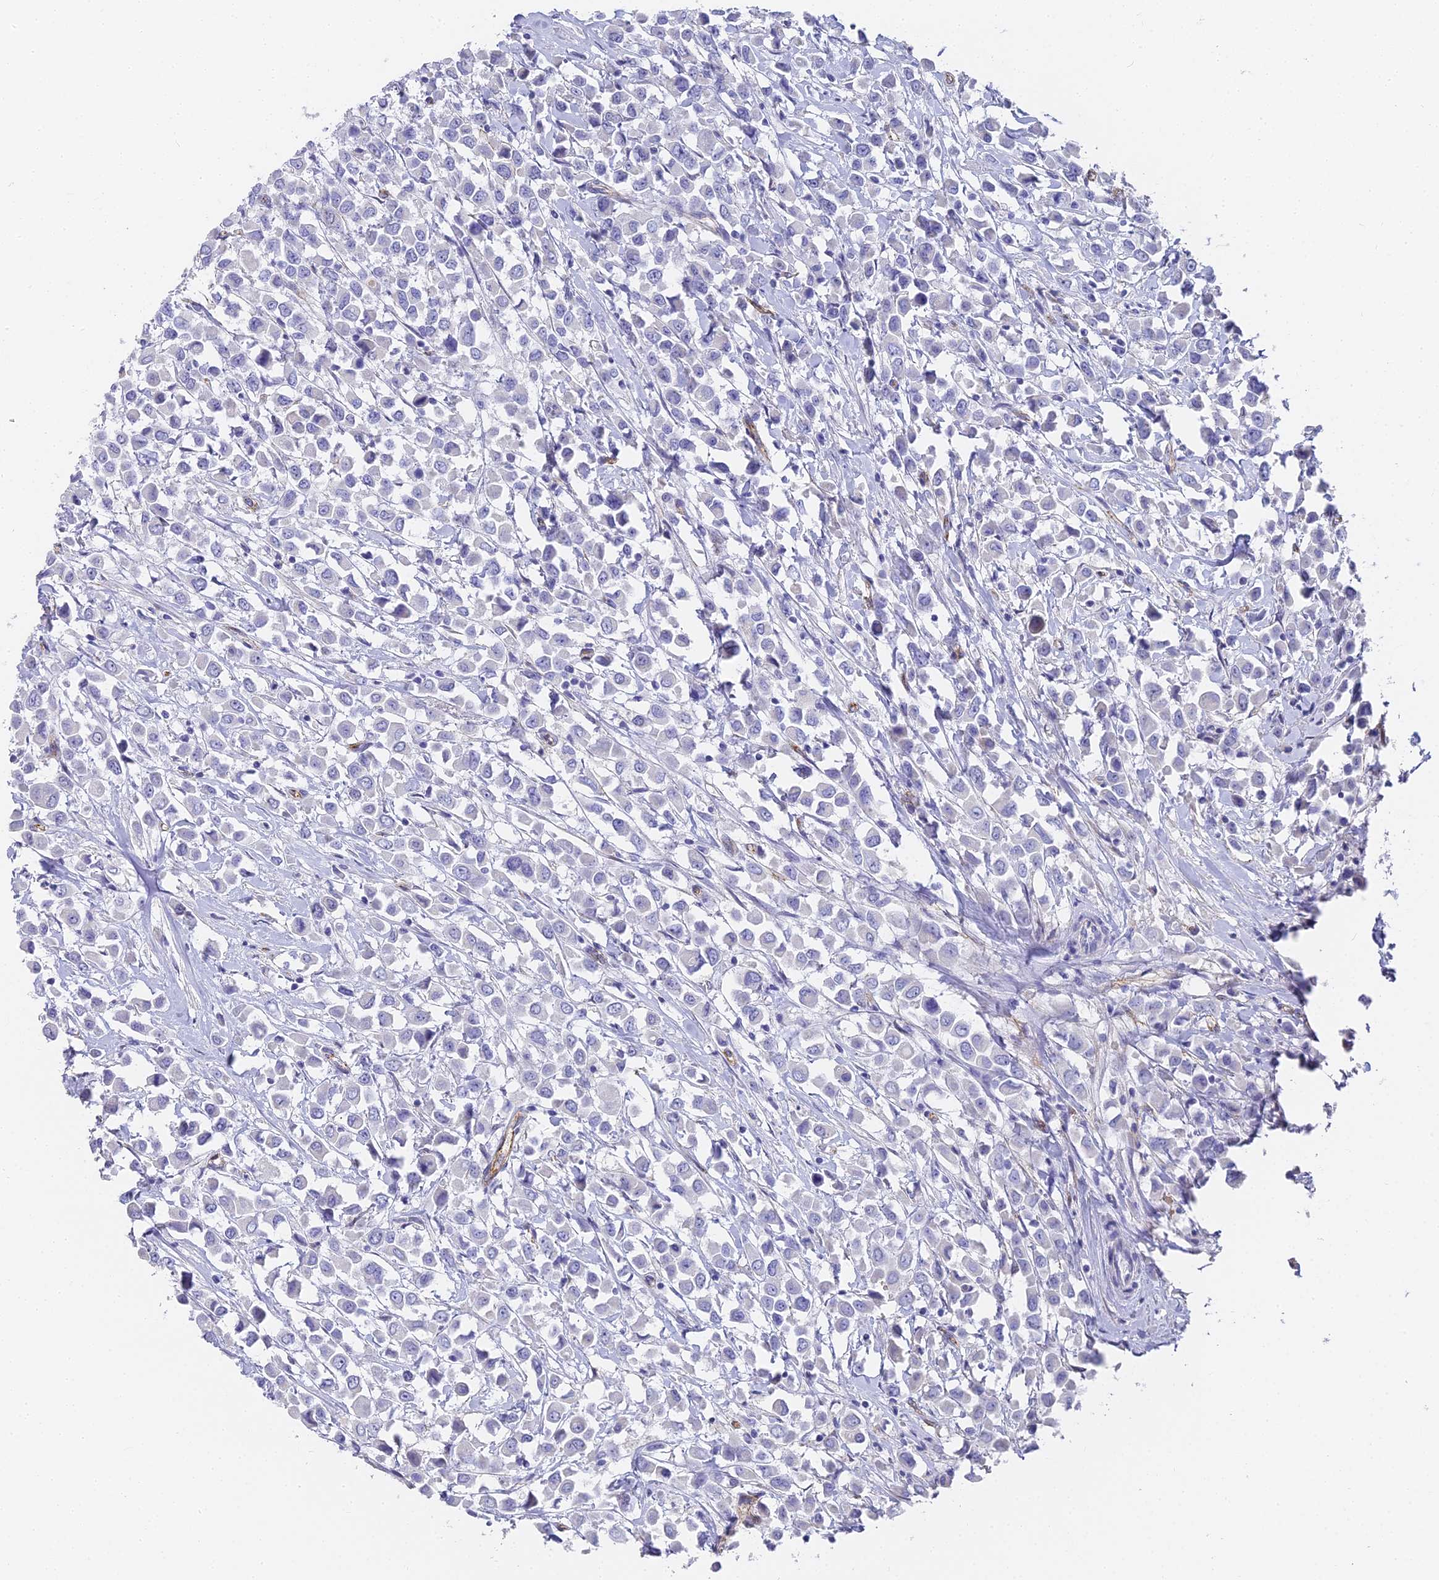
{"staining": {"intensity": "negative", "quantity": "none", "location": "none"}, "tissue": "breast cancer", "cell_type": "Tumor cells", "image_type": "cancer", "snomed": [{"axis": "morphology", "description": "Duct carcinoma"}, {"axis": "topography", "description": "Breast"}], "caption": "This is a histopathology image of immunohistochemistry staining of breast cancer, which shows no positivity in tumor cells.", "gene": "GJA1", "patient": {"sex": "female", "age": 61}}